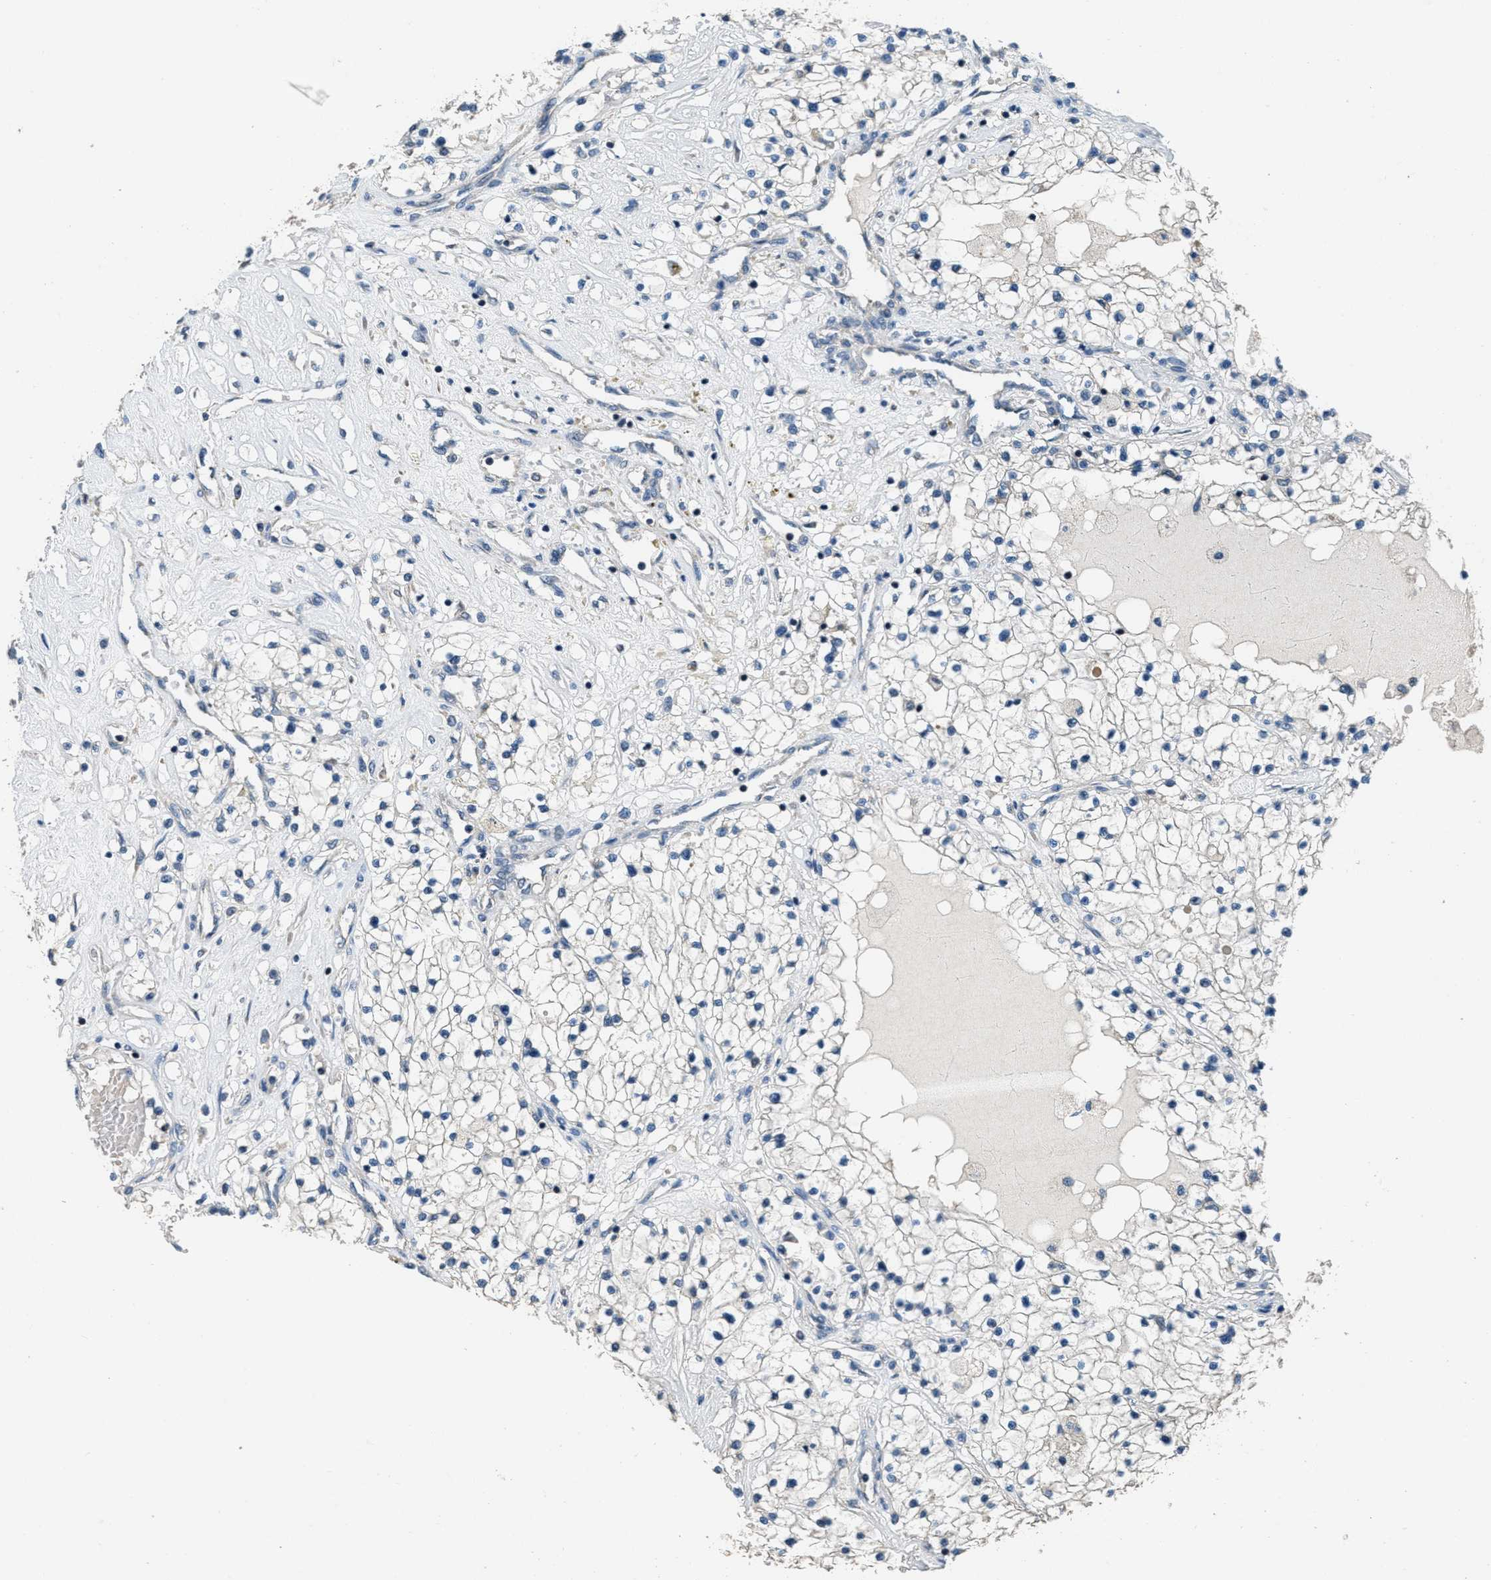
{"staining": {"intensity": "negative", "quantity": "none", "location": "none"}, "tissue": "renal cancer", "cell_type": "Tumor cells", "image_type": "cancer", "snomed": [{"axis": "morphology", "description": "Adenocarcinoma, NOS"}, {"axis": "topography", "description": "Kidney"}], "caption": "Protein analysis of adenocarcinoma (renal) shows no significant staining in tumor cells.", "gene": "NAT1", "patient": {"sex": "male", "age": 68}}